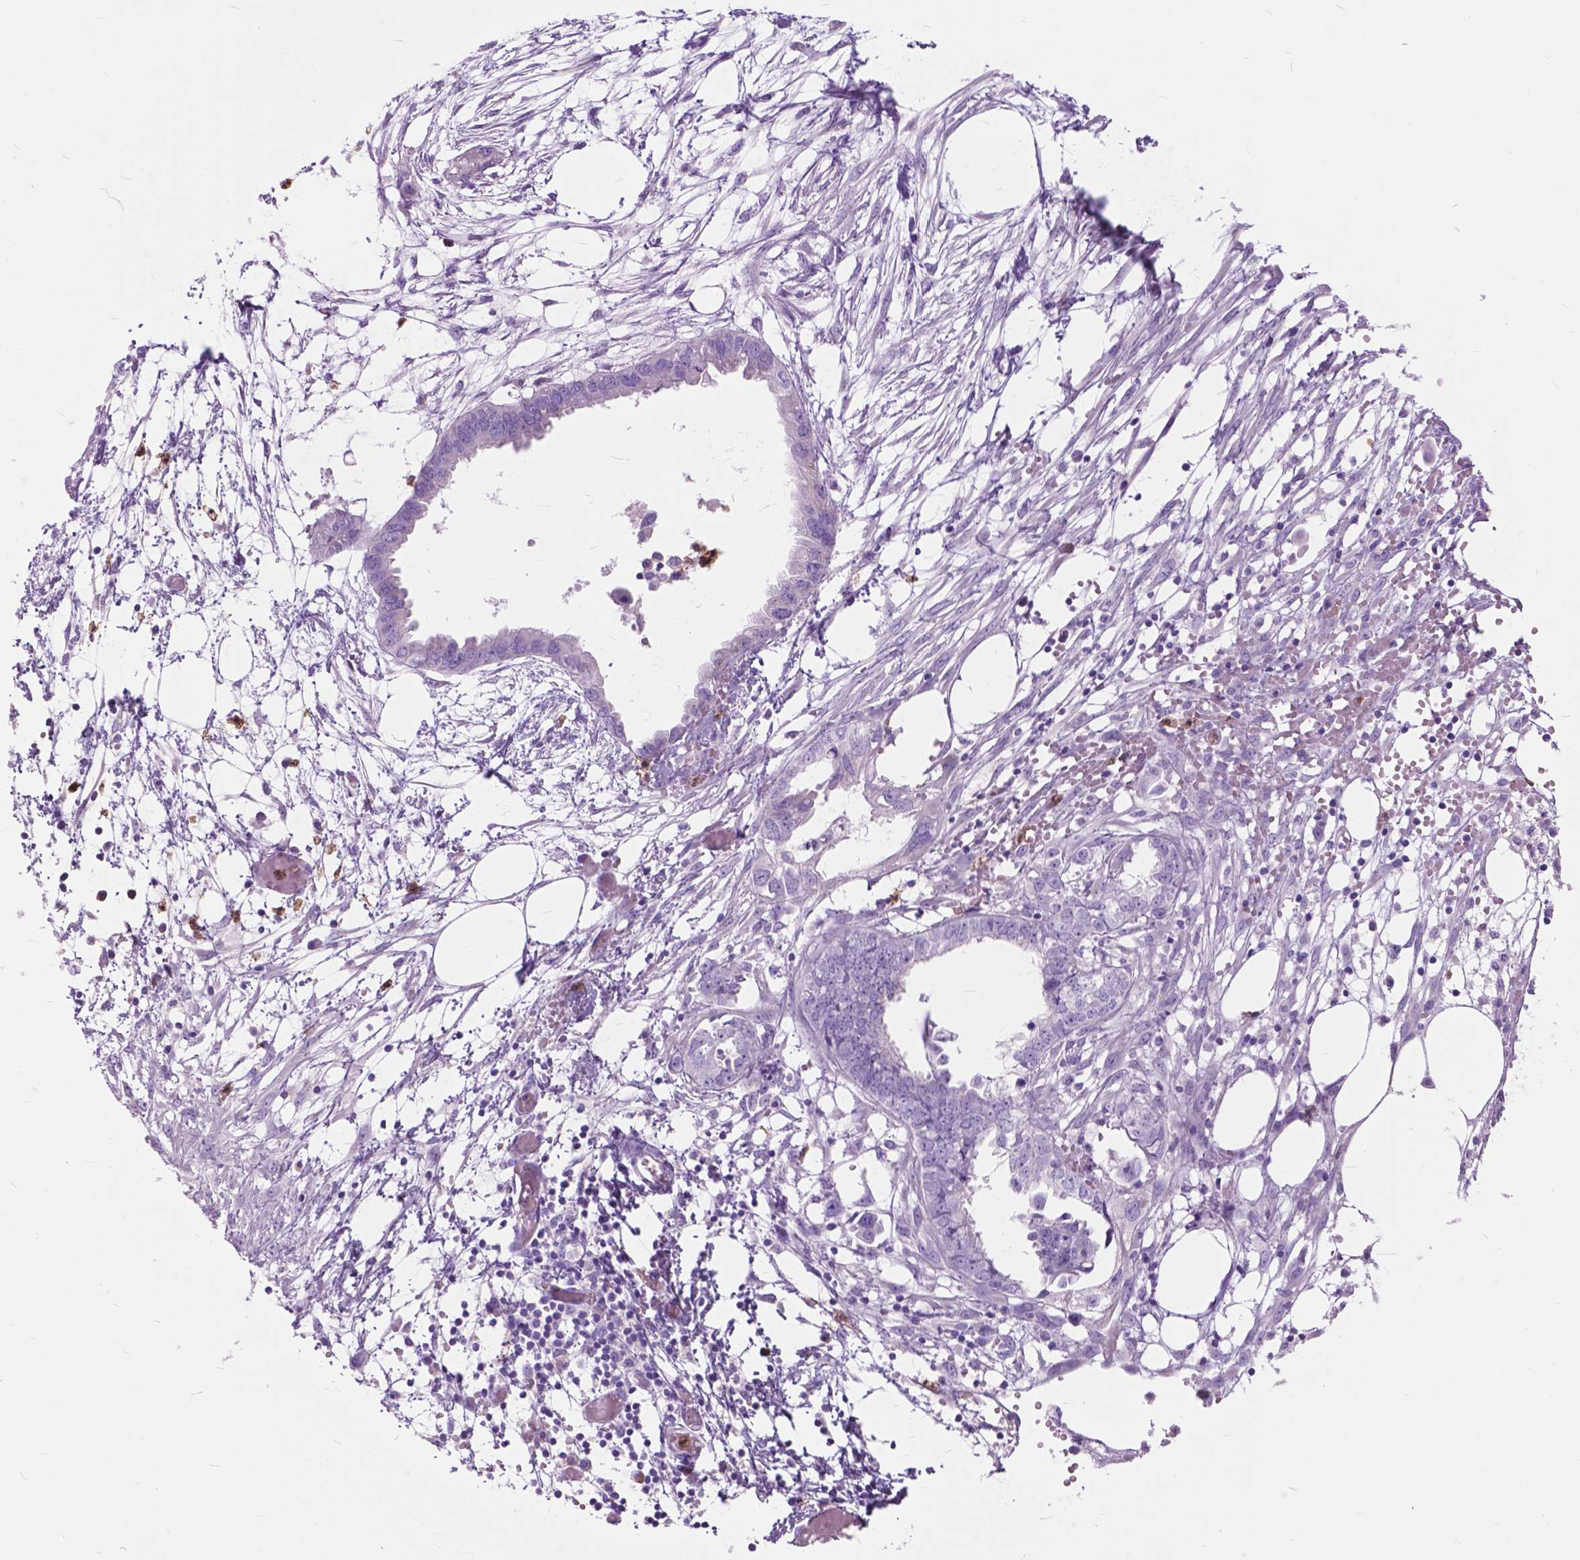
{"staining": {"intensity": "negative", "quantity": "none", "location": "none"}, "tissue": "endometrial cancer", "cell_type": "Tumor cells", "image_type": "cancer", "snomed": [{"axis": "morphology", "description": "Adenocarcinoma, NOS"}, {"axis": "morphology", "description": "Adenocarcinoma, metastatic, NOS"}, {"axis": "topography", "description": "Adipose tissue"}, {"axis": "topography", "description": "Endometrium"}], "caption": "IHC histopathology image of endometrial cancer (adenocarcinoma) stained for a protein (brown), which displays no expression in tumor cells.", "gene": "PRR35", "patient": {"sex": "female", "age": 67}}